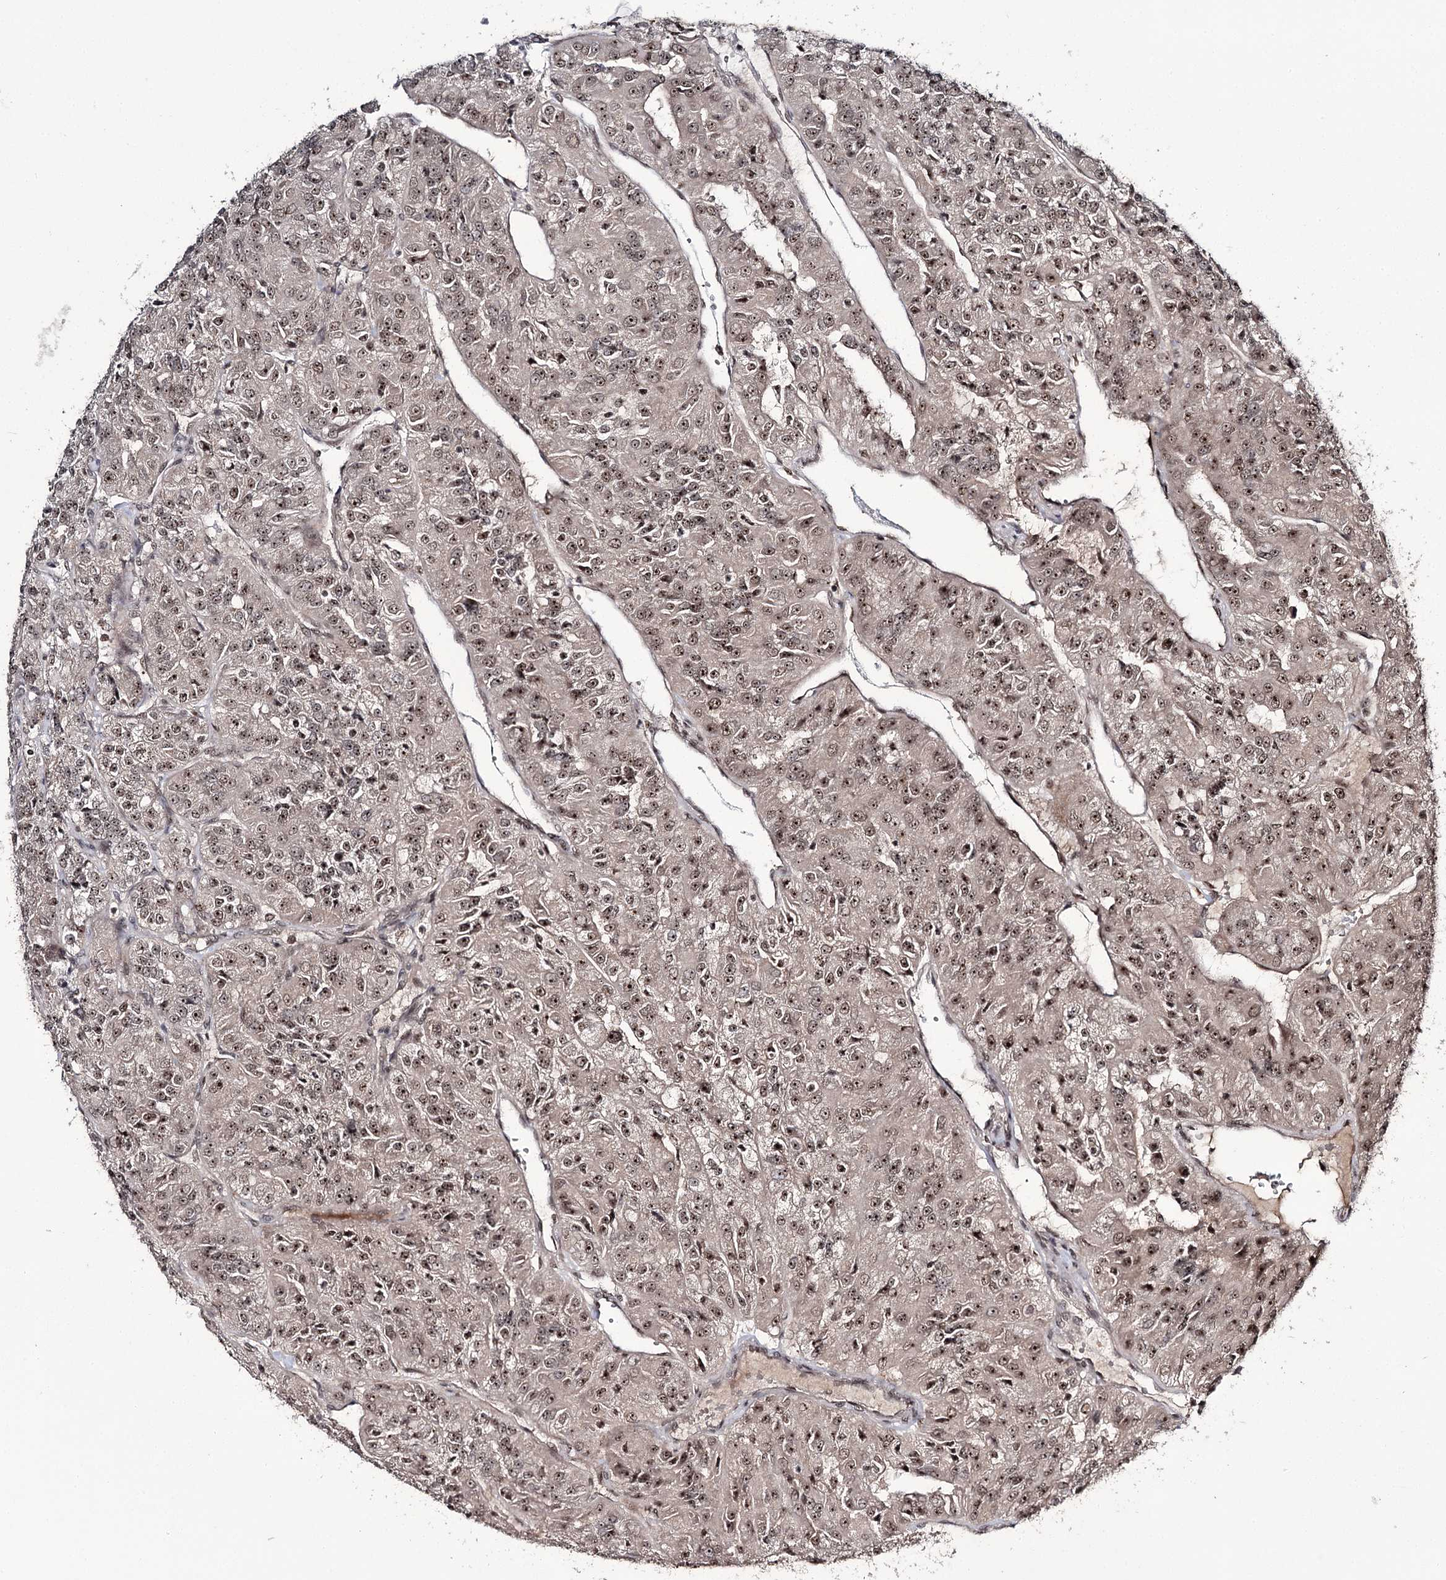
{"staining": {"intensity": "moderate", "quantity": ">75%", "location": "nuclear"}, "tissue": "renal cancer", "cell_type": "Tumor cells", "image_type": "cancer", "snomed": [{"axis": "morphology", "description": "Adenocarcinoma, NOS"}, {"axis": "topography", "description": "Kidney"}], "caption": "Protein staining of renal cancer (adenocarcinoma) tissue demonstrates moderate nuclear positivity in approximately >75% of tumor cells.", "gene": "ERCC3", "patient": {"sex": "female", "age": 63}}